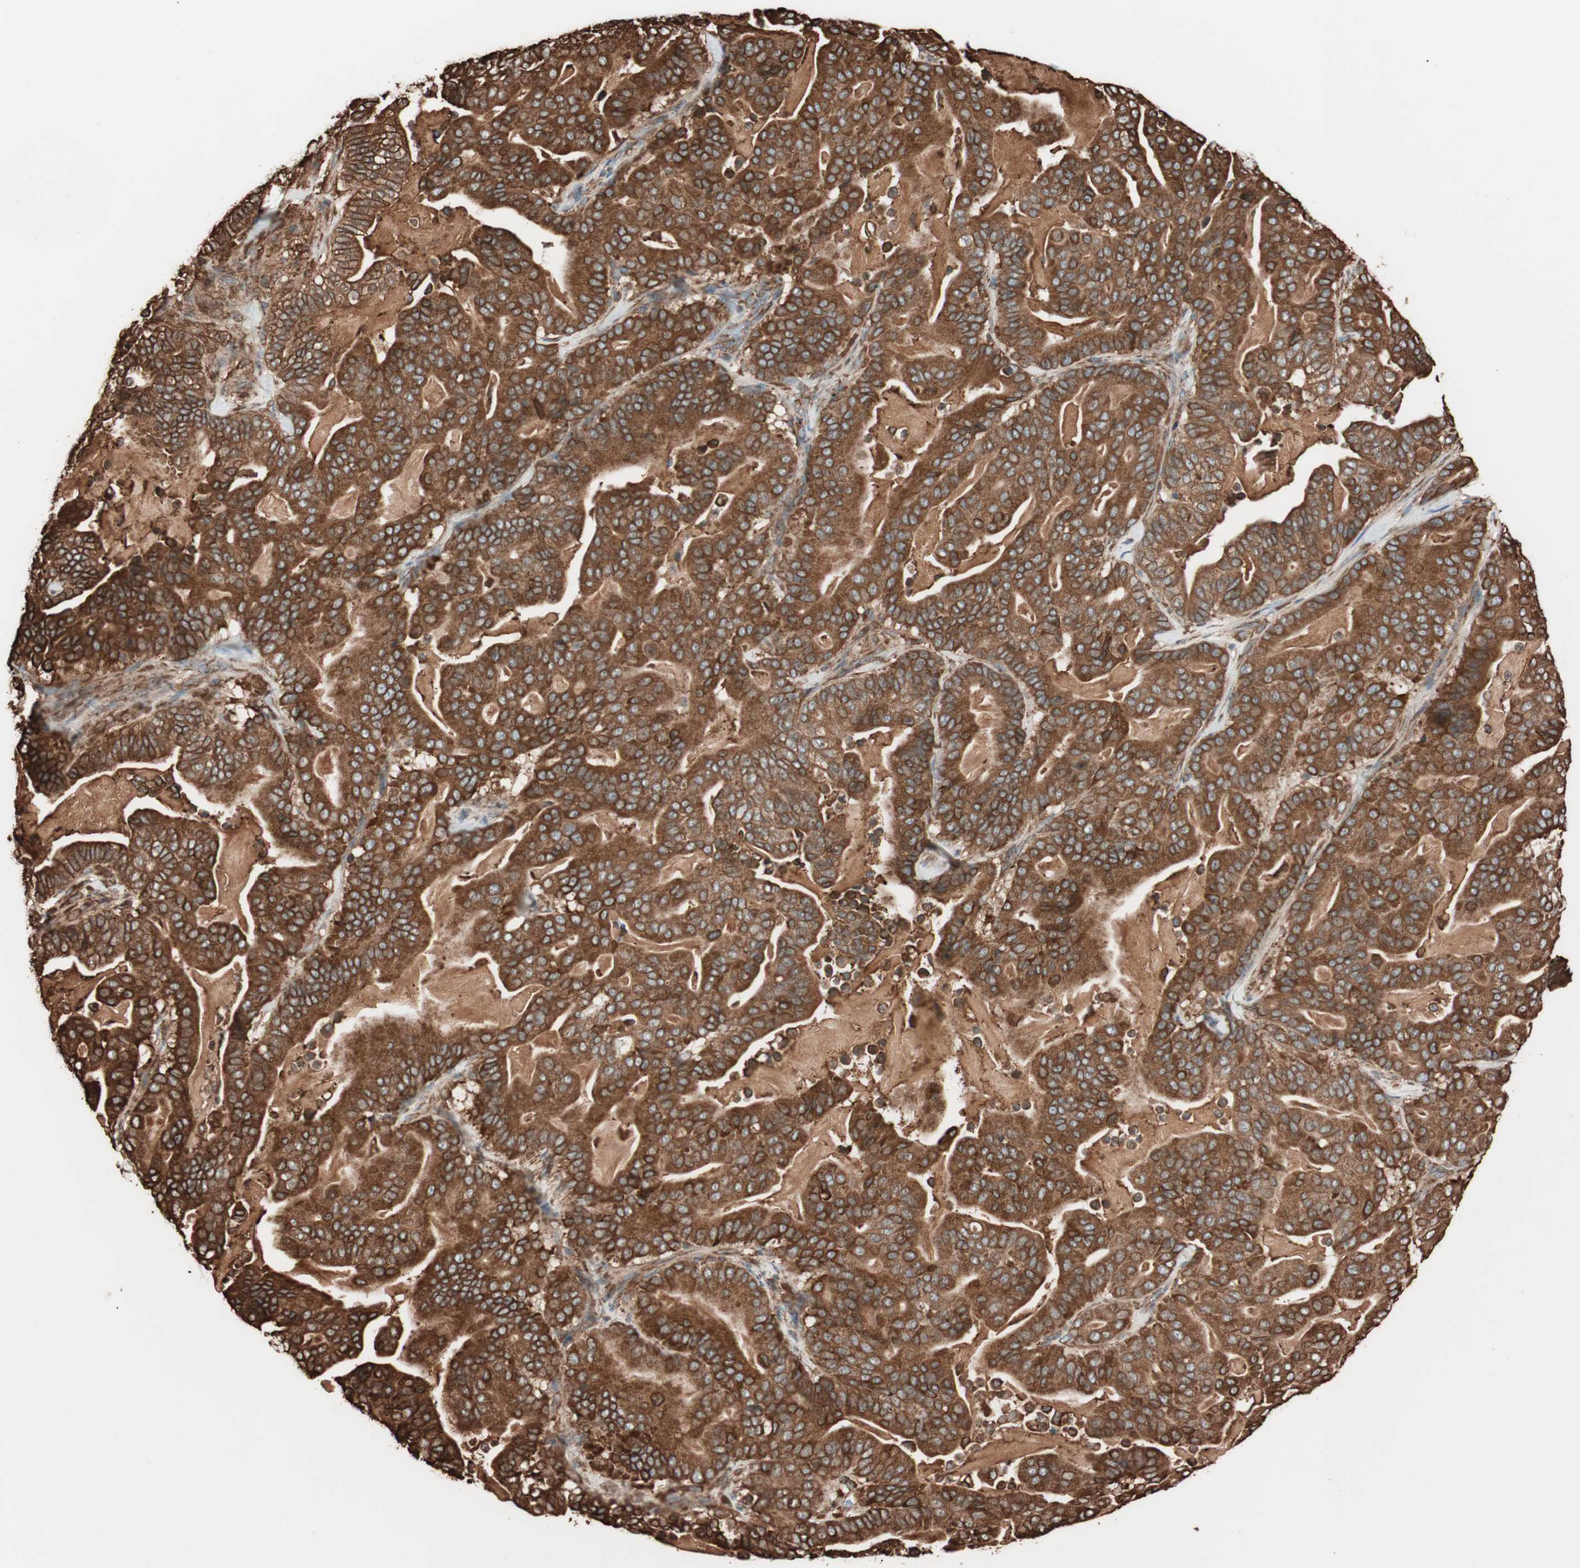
{"staining": {"intensity": "strong", "quantity": ">75%", "location": "cytoplasmic/membranous"}, "tissue": "pancreatic cancer", "cell_type": "Tumor cells", "image_type": "cancer", "snomed": [{"axis": "morphology", "description": "Adenocarcinoma, NOS"}, {"axis": "topography", "description": "Pancreas"}], "caption": "About >75% of tumor cells in adenocarcinoma (pancreatic) display strong cytoplasmic/membranous protein staining as visualized by brown immunohistochemical staining.", "gene": "VEGFA", "patient": {"sex": "male", "age": 63}}